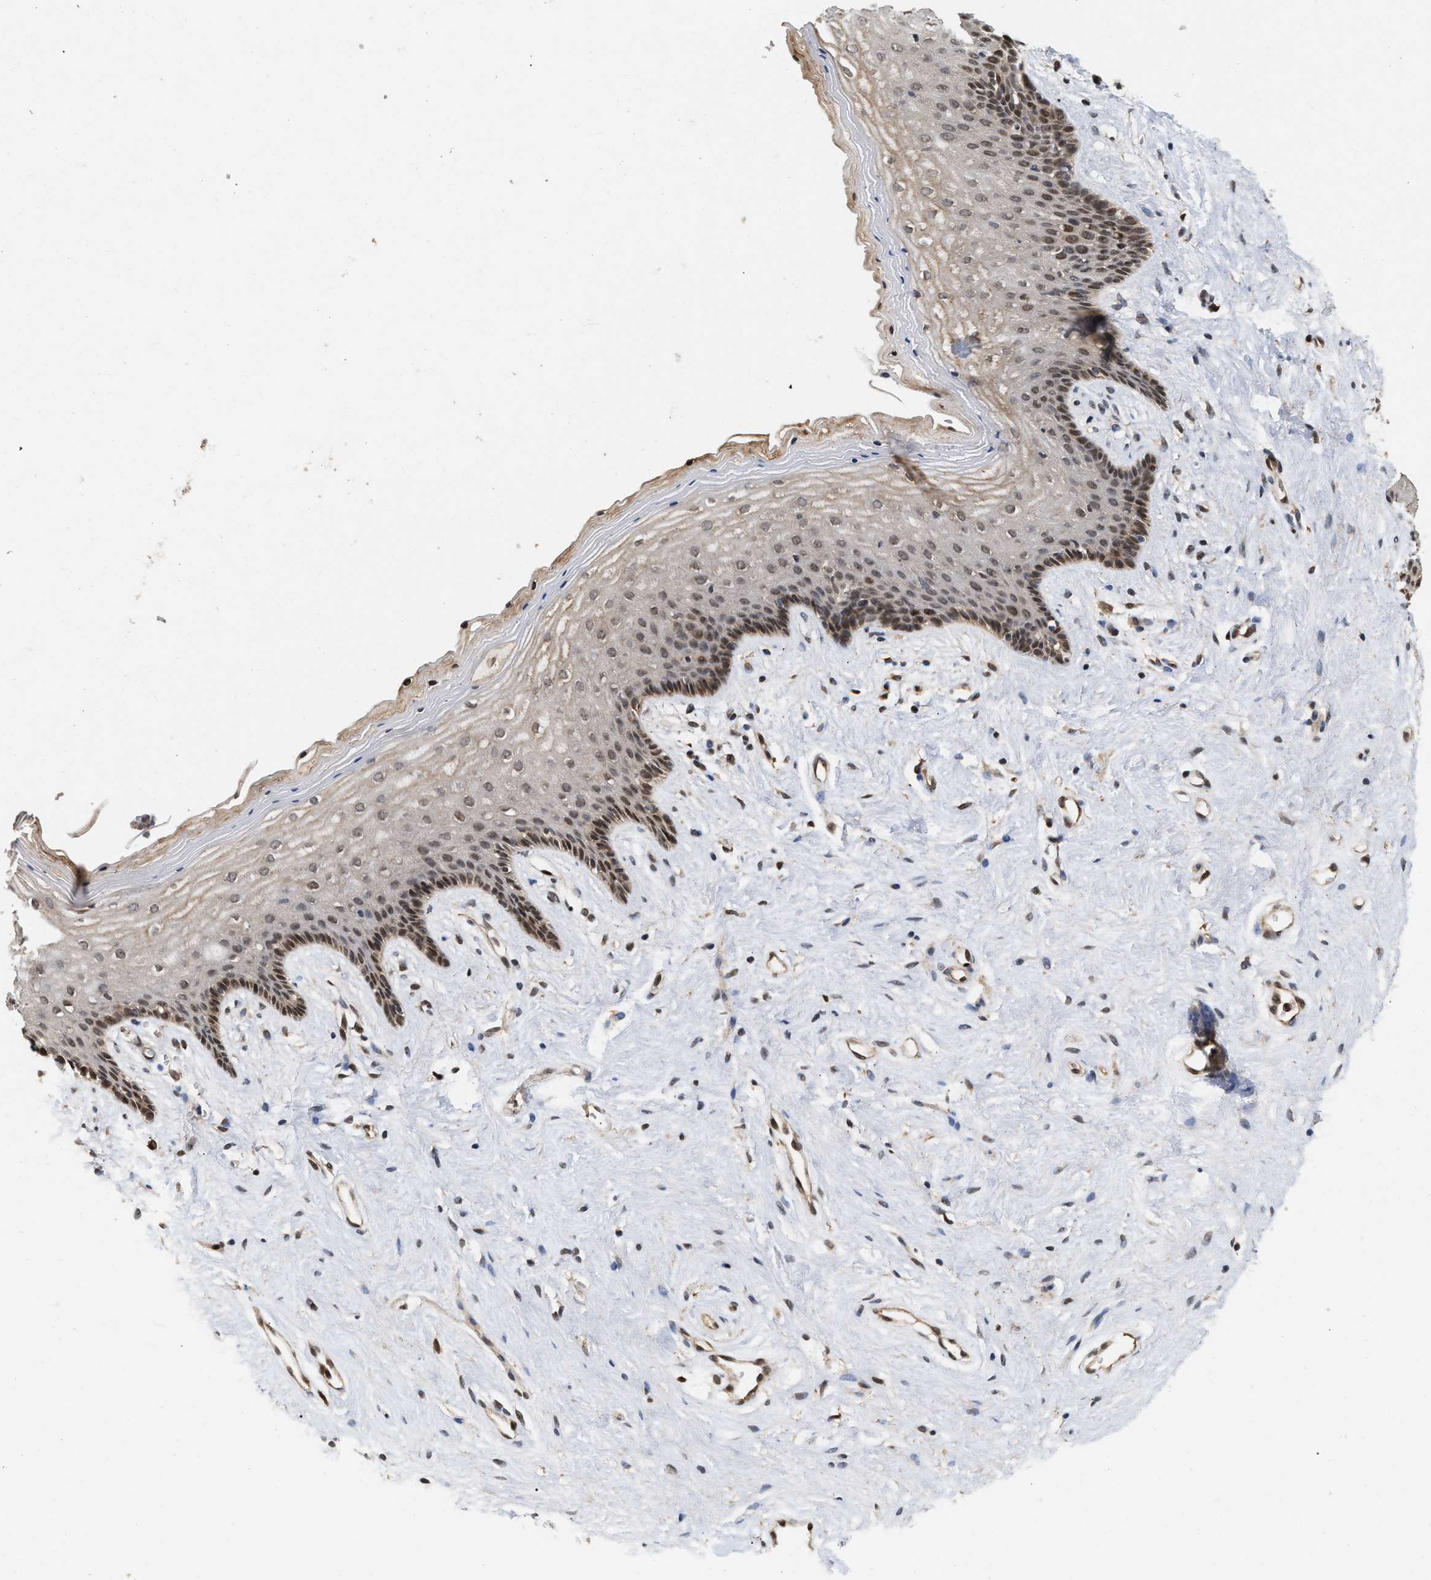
{"staining": {"intensity": "moderate", "quantity": ">75%", "location": "nuclear"}, "tissue": "vagina", "cell_type": "Squamous epithelial cells", "image_type": "normal", "snomed": [{"axis": "morphology", "description": "Normal tissue, NOS"}, {"axis": "topography", "description": "Vagina"}], "caption": "A brown stain shows moderate nuclear expression of a protein in squamous epithelial cells of benign vagina.", "gene": "ABHD5", "patient": {"sex": "female", "age": 44}}